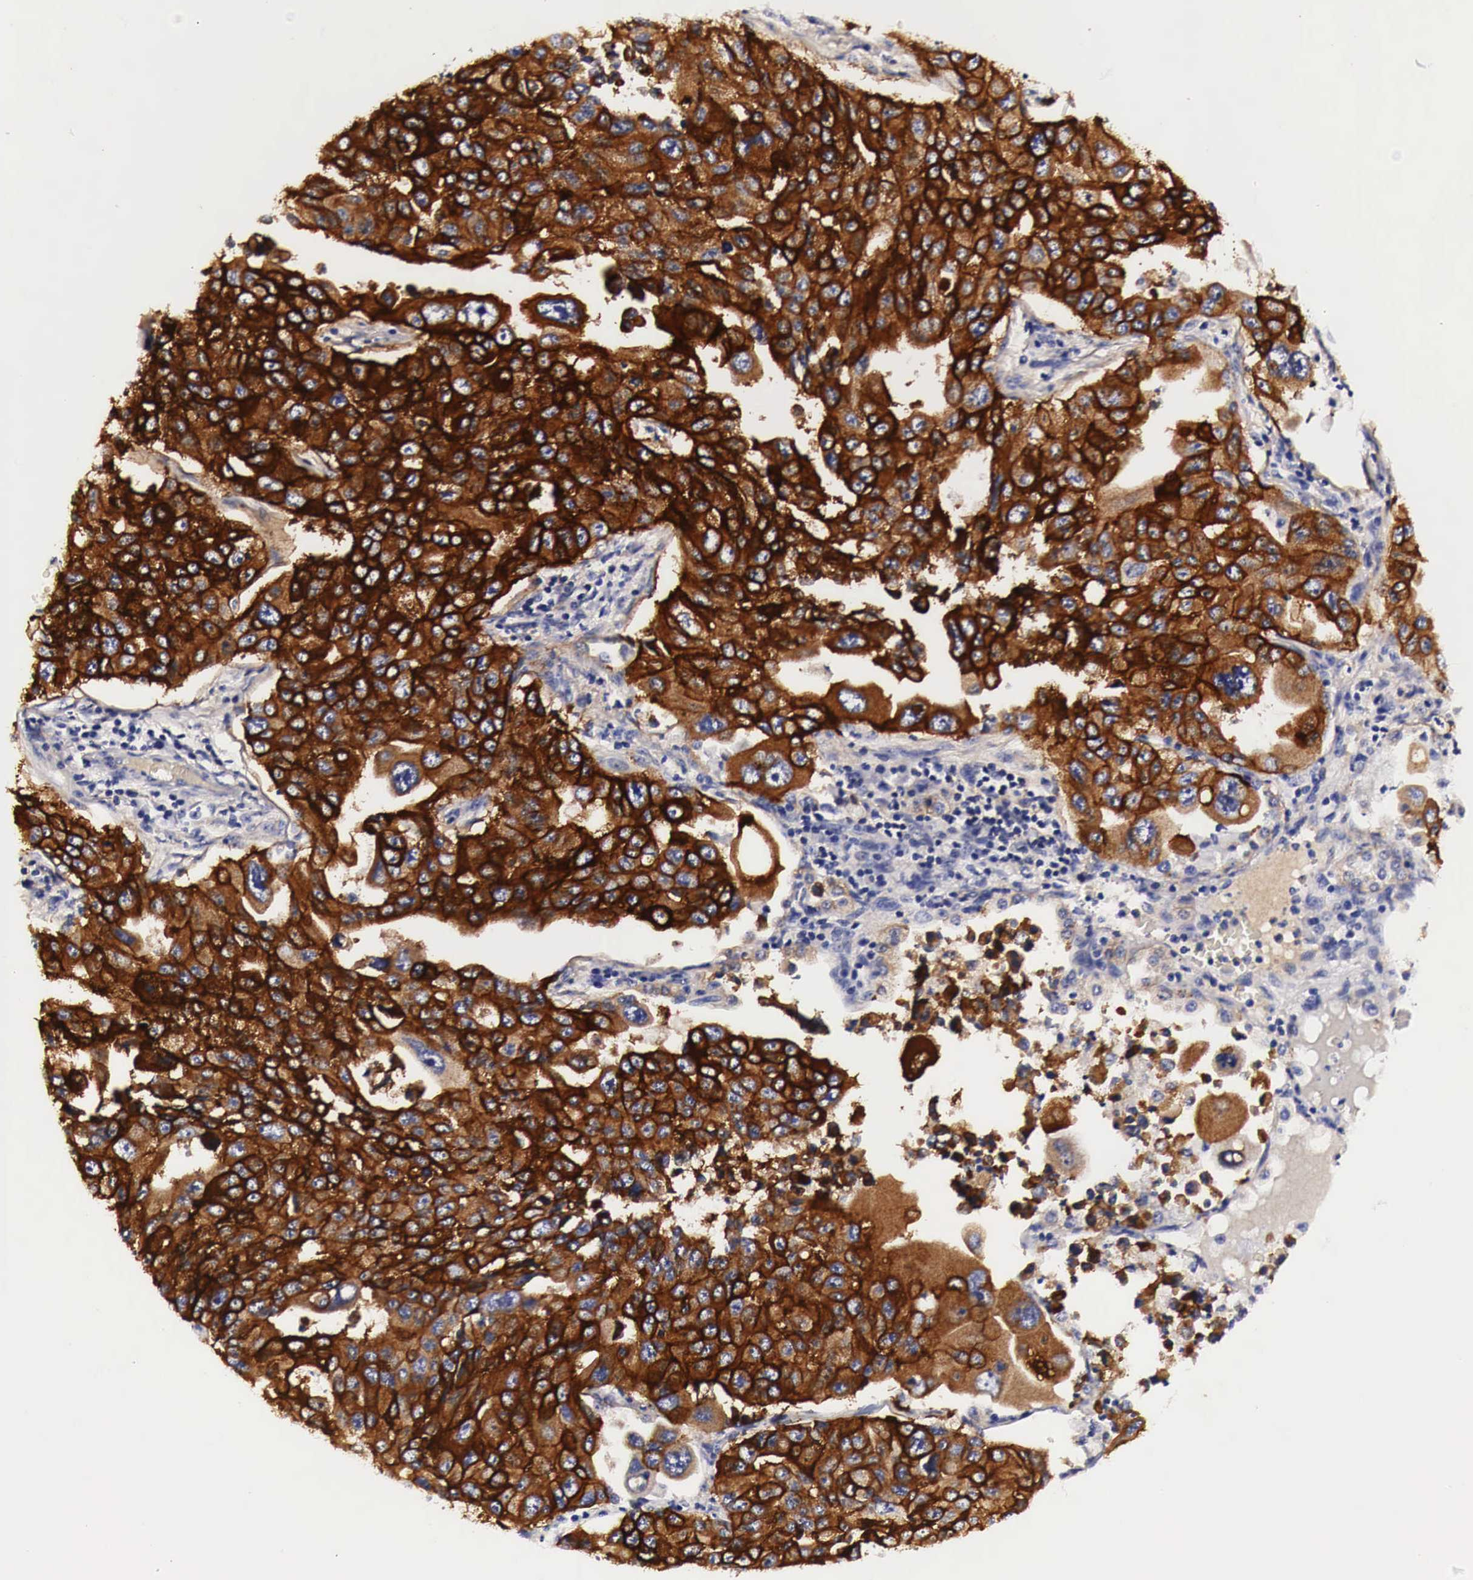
{"staining": {"intensity": "strong", "quantity": ">75%", "location": "cytoplasmic/membranous"}, "tissue": "lung cancer", "cell_type": "Tumor cells", "image_type": "cancer", "snomed": [{"axis": "morphology", "description": "Adenocarcinoma, NOS"}, {"axis": "topography", "description": "Lung"}], "caption": "Strong cytoplasmic/membranous positivity for a protein is seen in about >75% of tumor cells of adenocarcinoma (lung) using IHC.", "gene": "EGFR", "patient": {"sex": "male", "age": 64}}